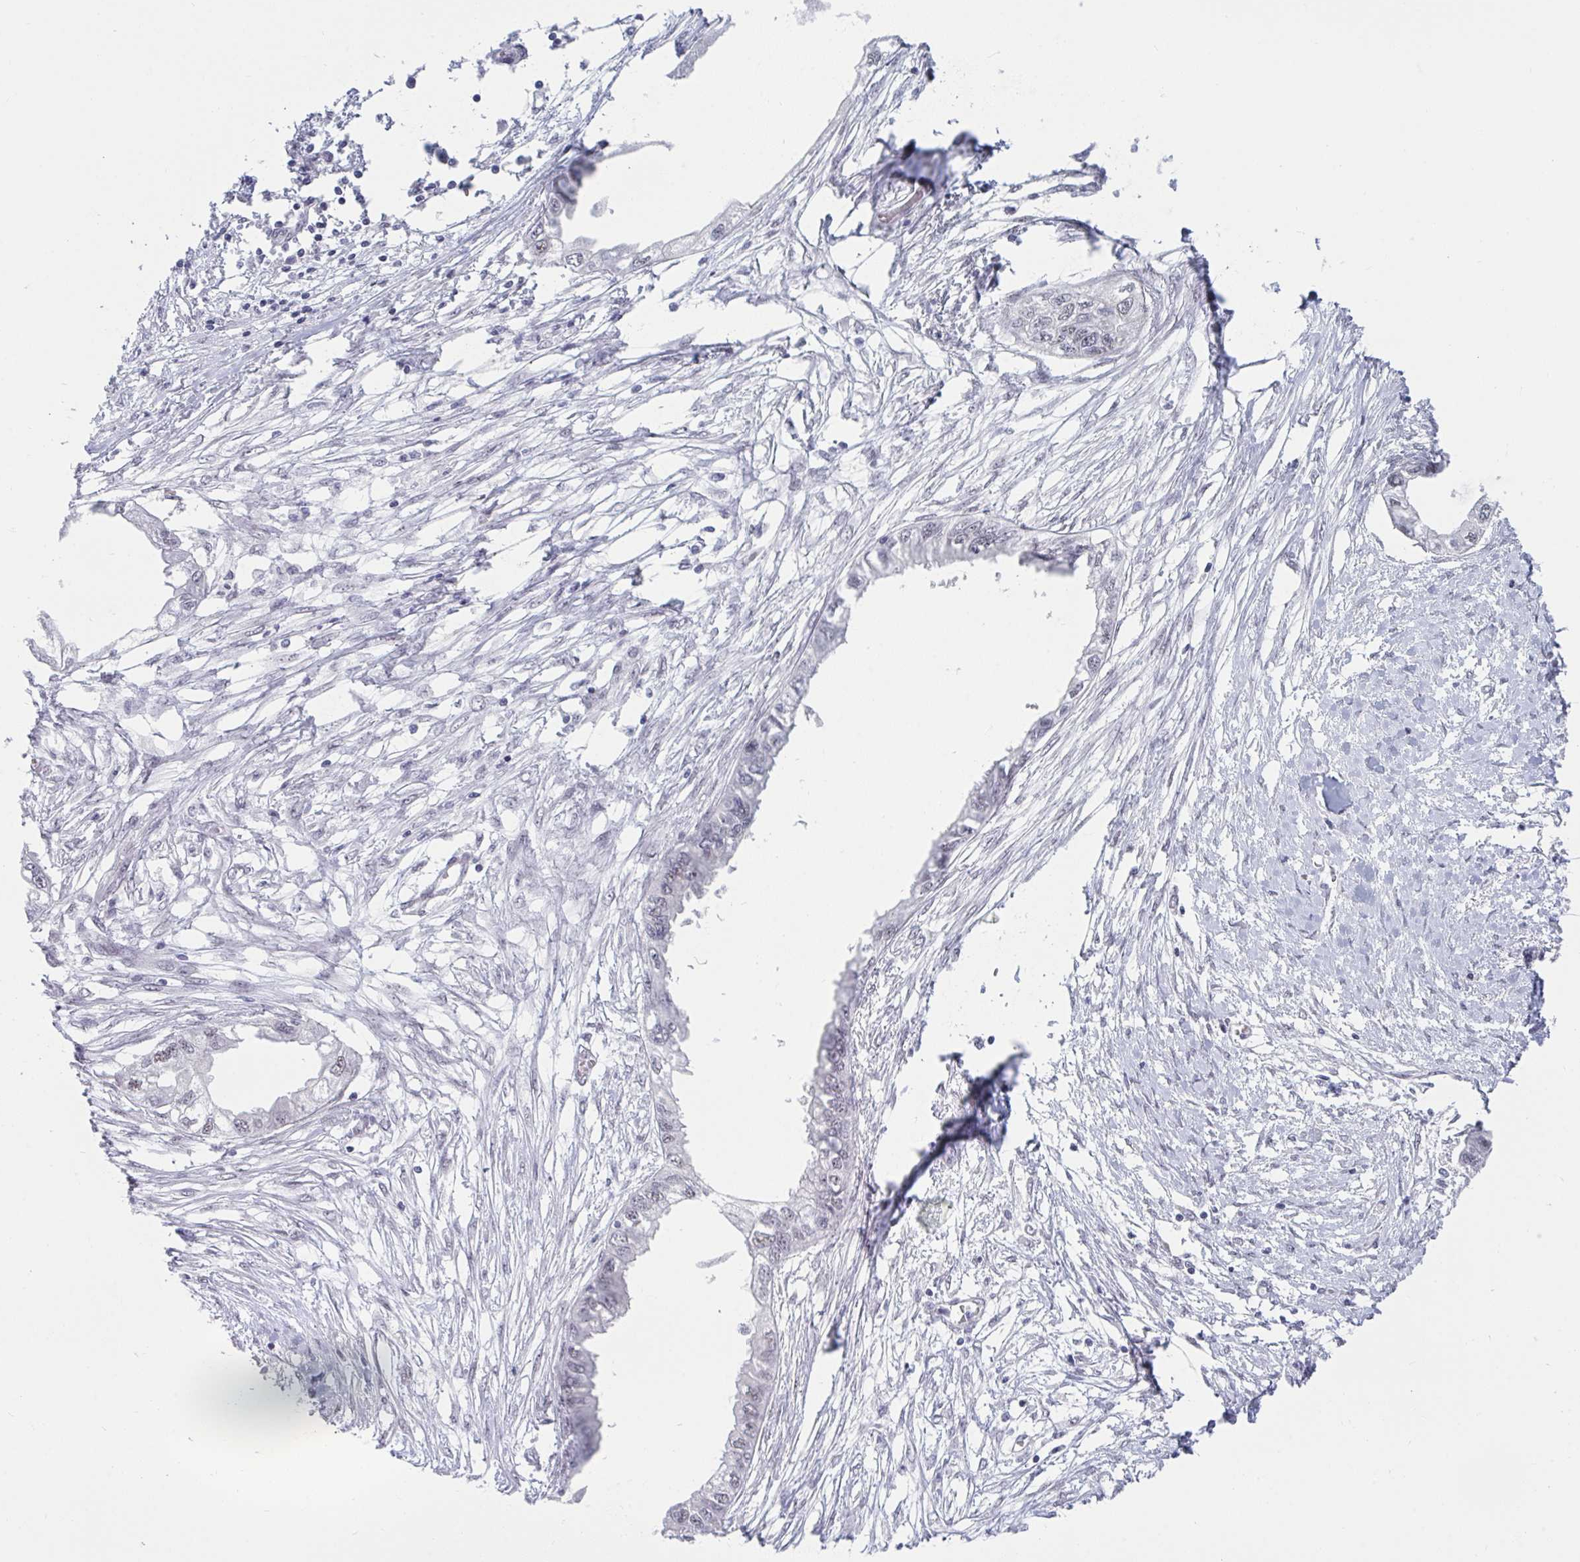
{"staining": {"intensity": "negative", "quantity": "none", "location": "none"}, "tissue": "endometrial cancer", "cell_type": "Tumor cells", "image_type": "cancer", "snomed": [{"axis": "morphology", "description": "Adenocarcinoma, NOS"}, {"axis": "morphology", "description": "Adenocarcinoma, metastatic, NOS"}, {"axis": "topography", "description": "Adipose tissue"}, {"axis": "topography", "description": "Endometrium"}], "caption": "High magnification brightfield microscopy of endometrial cancer (metastatic adenocarcinoma) stained with DAB (brown) and counterstained with hematoxylin (blue): tumor cells show no significant staining.", "gene": "PRR14", "patient": {"sex": "female", "age": 67}}